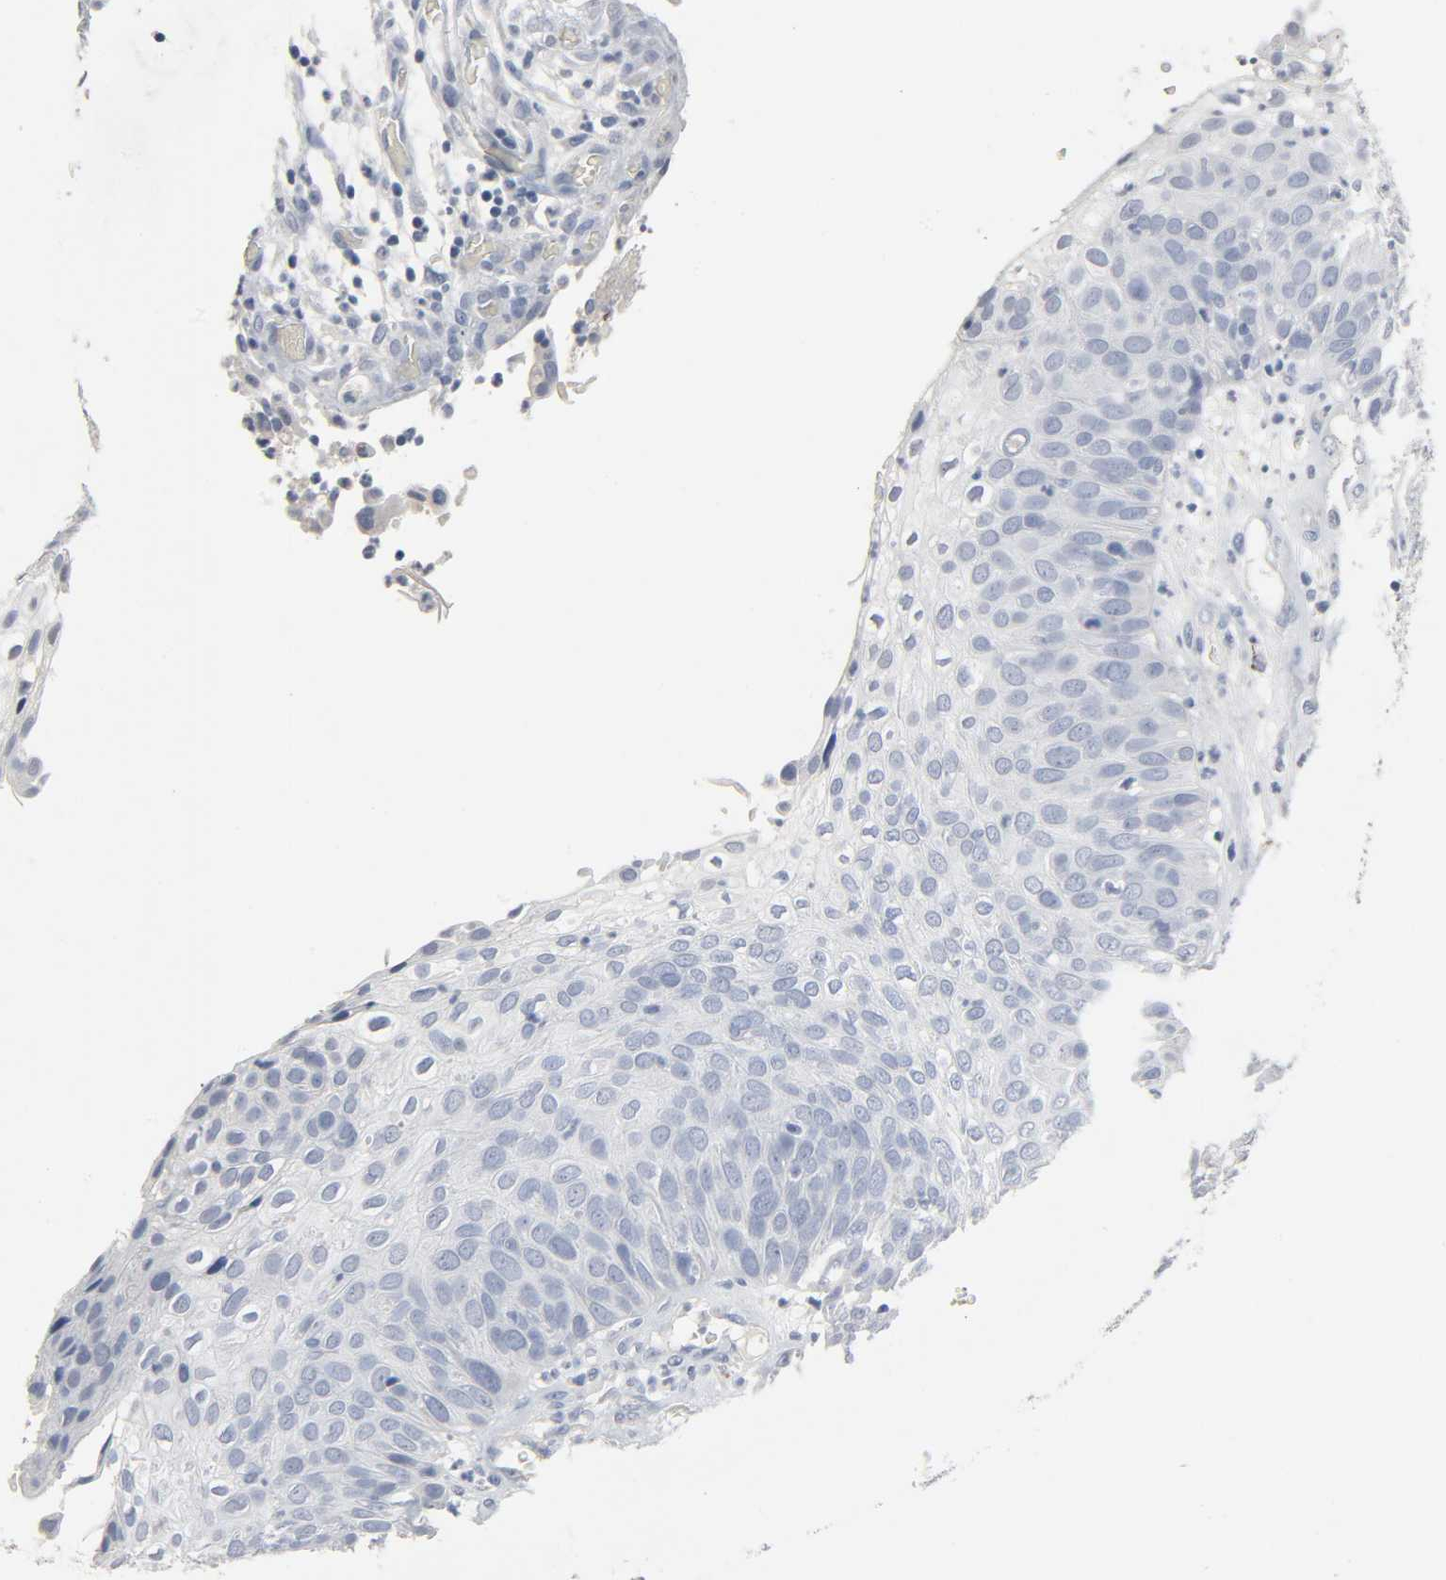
{"staining": {"intensity": "negative", "quantity": "none", "location": "none"}, "tissue": "skin cancer", "cell_type": "Tumor cells", "image_type": "cancer", "snomed": [{"axis": "morphology", "description": "Squamous cell carcinoma, NOS"}, {"axis": "topography", "description": "Skin"}], "caption": "Immunohistochemistry photomicrograph of neoplastic tissue: skin cancer (squamous cell carcinoma) stained with DAB displays no significant protein expression in tumor cells.", "gene": "FBLN5", "patient": {"sex": "male", "age": 87}}